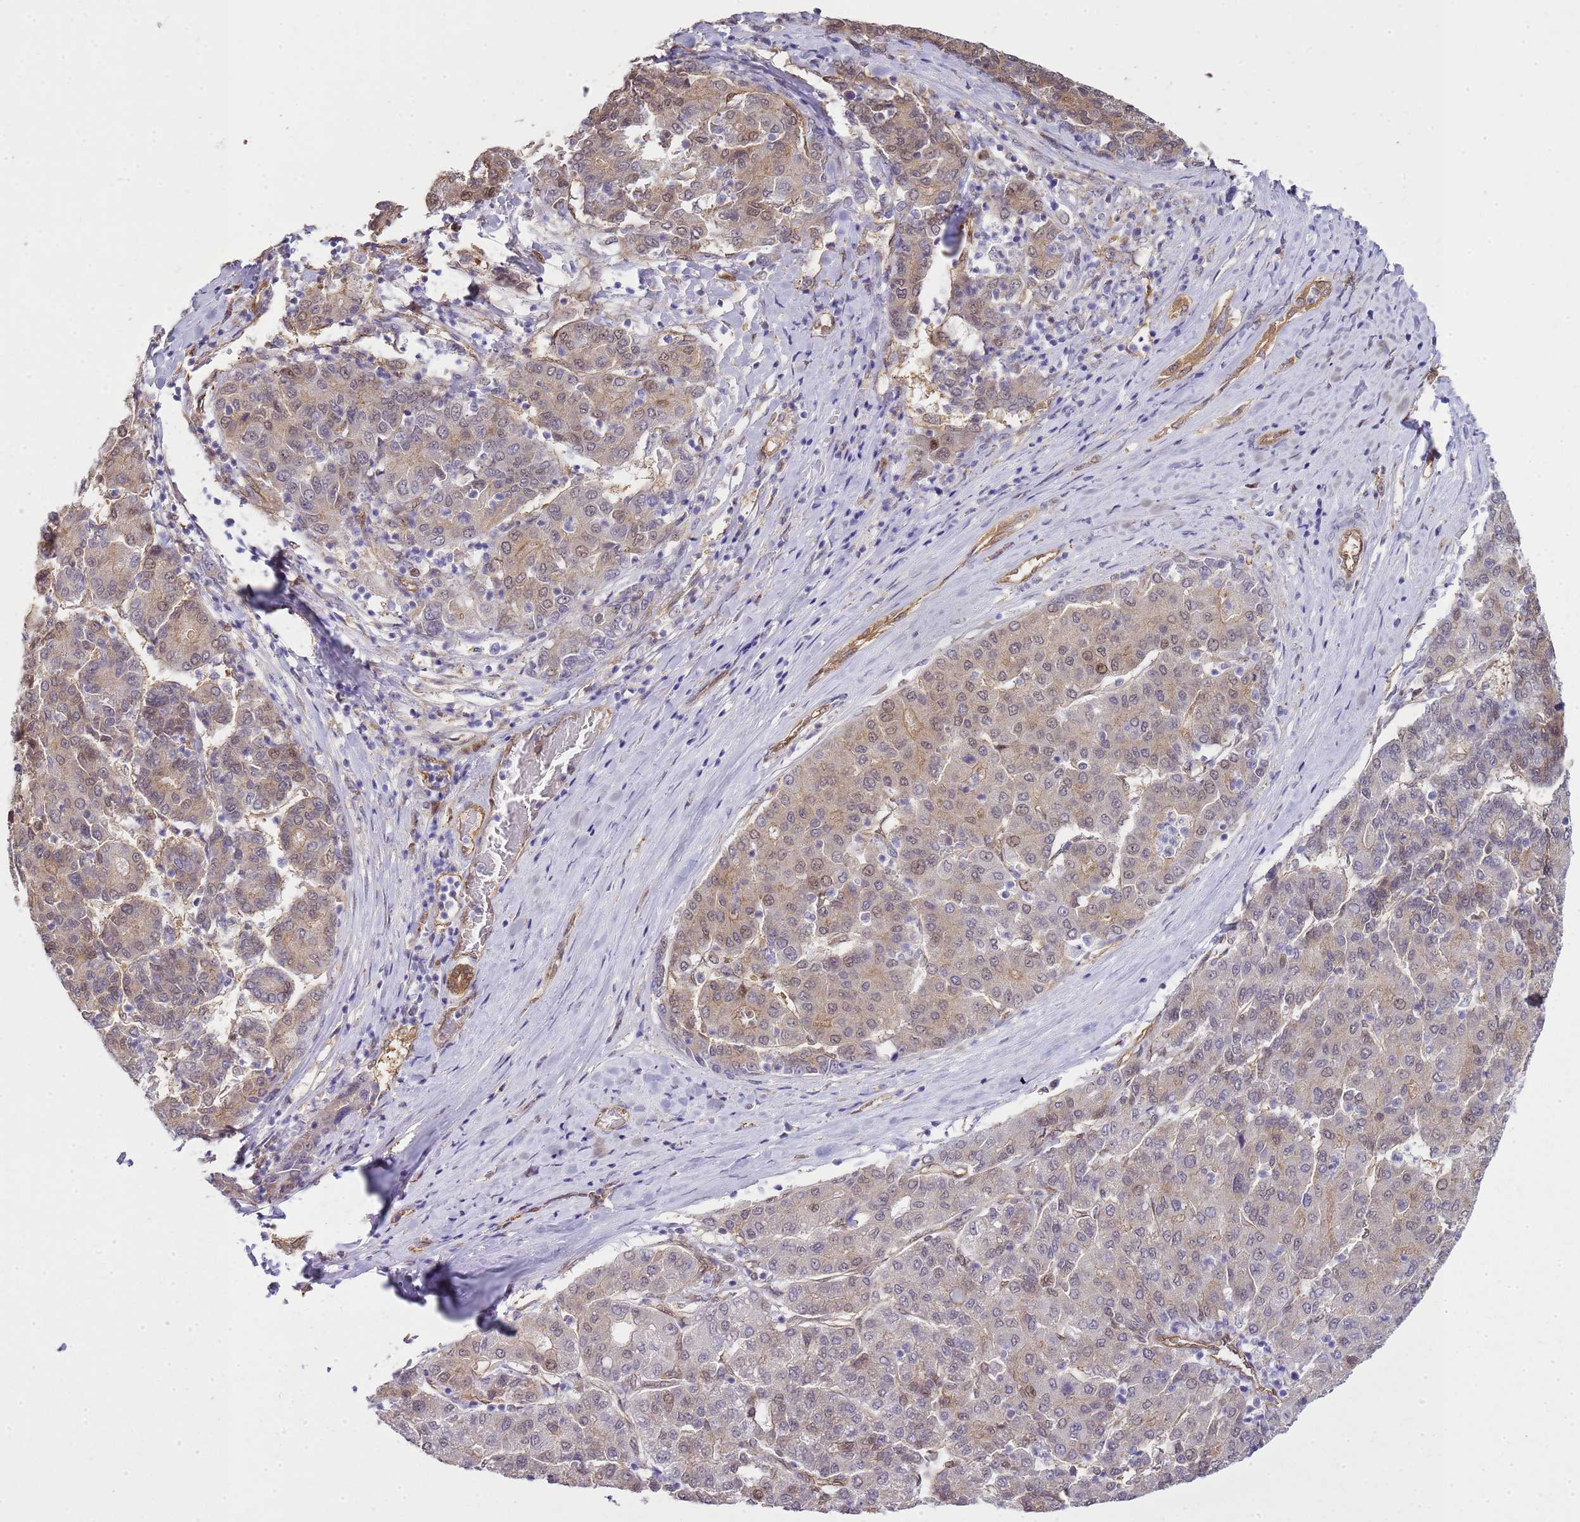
{"staining": {"intensity": "weak", "quantity": "<25%", "location": "cytoplasmic/membranous"}, "tissue": "liver cancer", "cell_type": "Tumor cells", "image_type": "cancer", "snomed": [{"axis": "morphology", "description": "Carcinoma, Hepatocellular, NOS"}, {"axis": "topography", "description": "Liver"}], "caption": "Immunohistochemistry of human liver cancer (hepatocellular carcinoma) shows no positivity in tumor cells.", "gene": "YWHAE", "patient": {"sex": "male", "age": 65}}